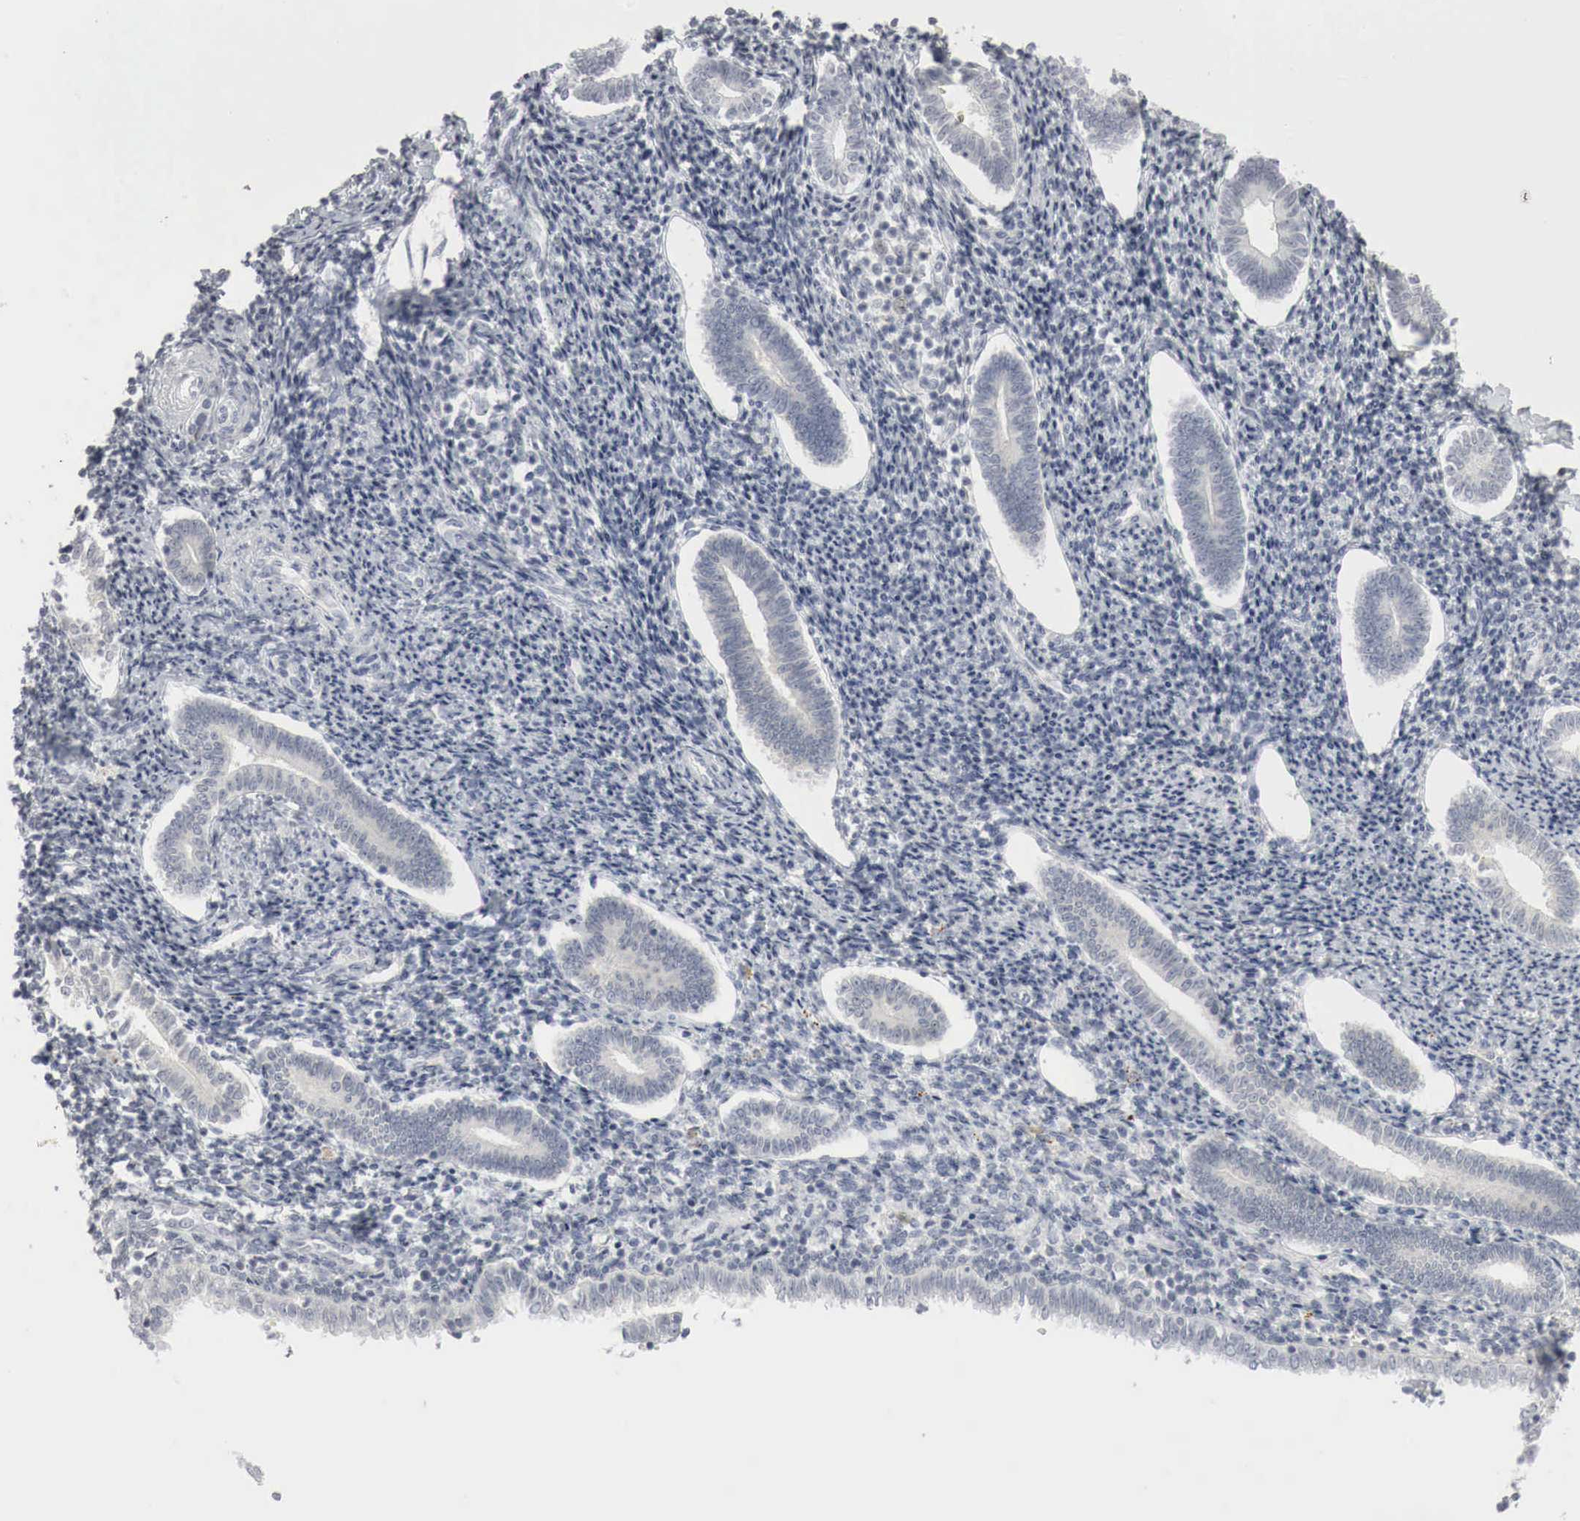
{"staining": {"intensity": "weak", "quantity": "<25%", "location": "cytoplasmic/membranous,nuclear"}, "tissue": "endometrium", "cell_type": "Cells in endometrial stroma", "image_type": "normal", "snomed": [{"axis": "morphology", "description": "Normal tissue, NOS"}, {"axis": "topography", "description": "Endometrium"}], "caption": "Protein analysis of normal endometrium reveals no significant staining in cells in endometrial stroma.", "gene": "MYC", "patient": {"sex": "female", "age": 52}}